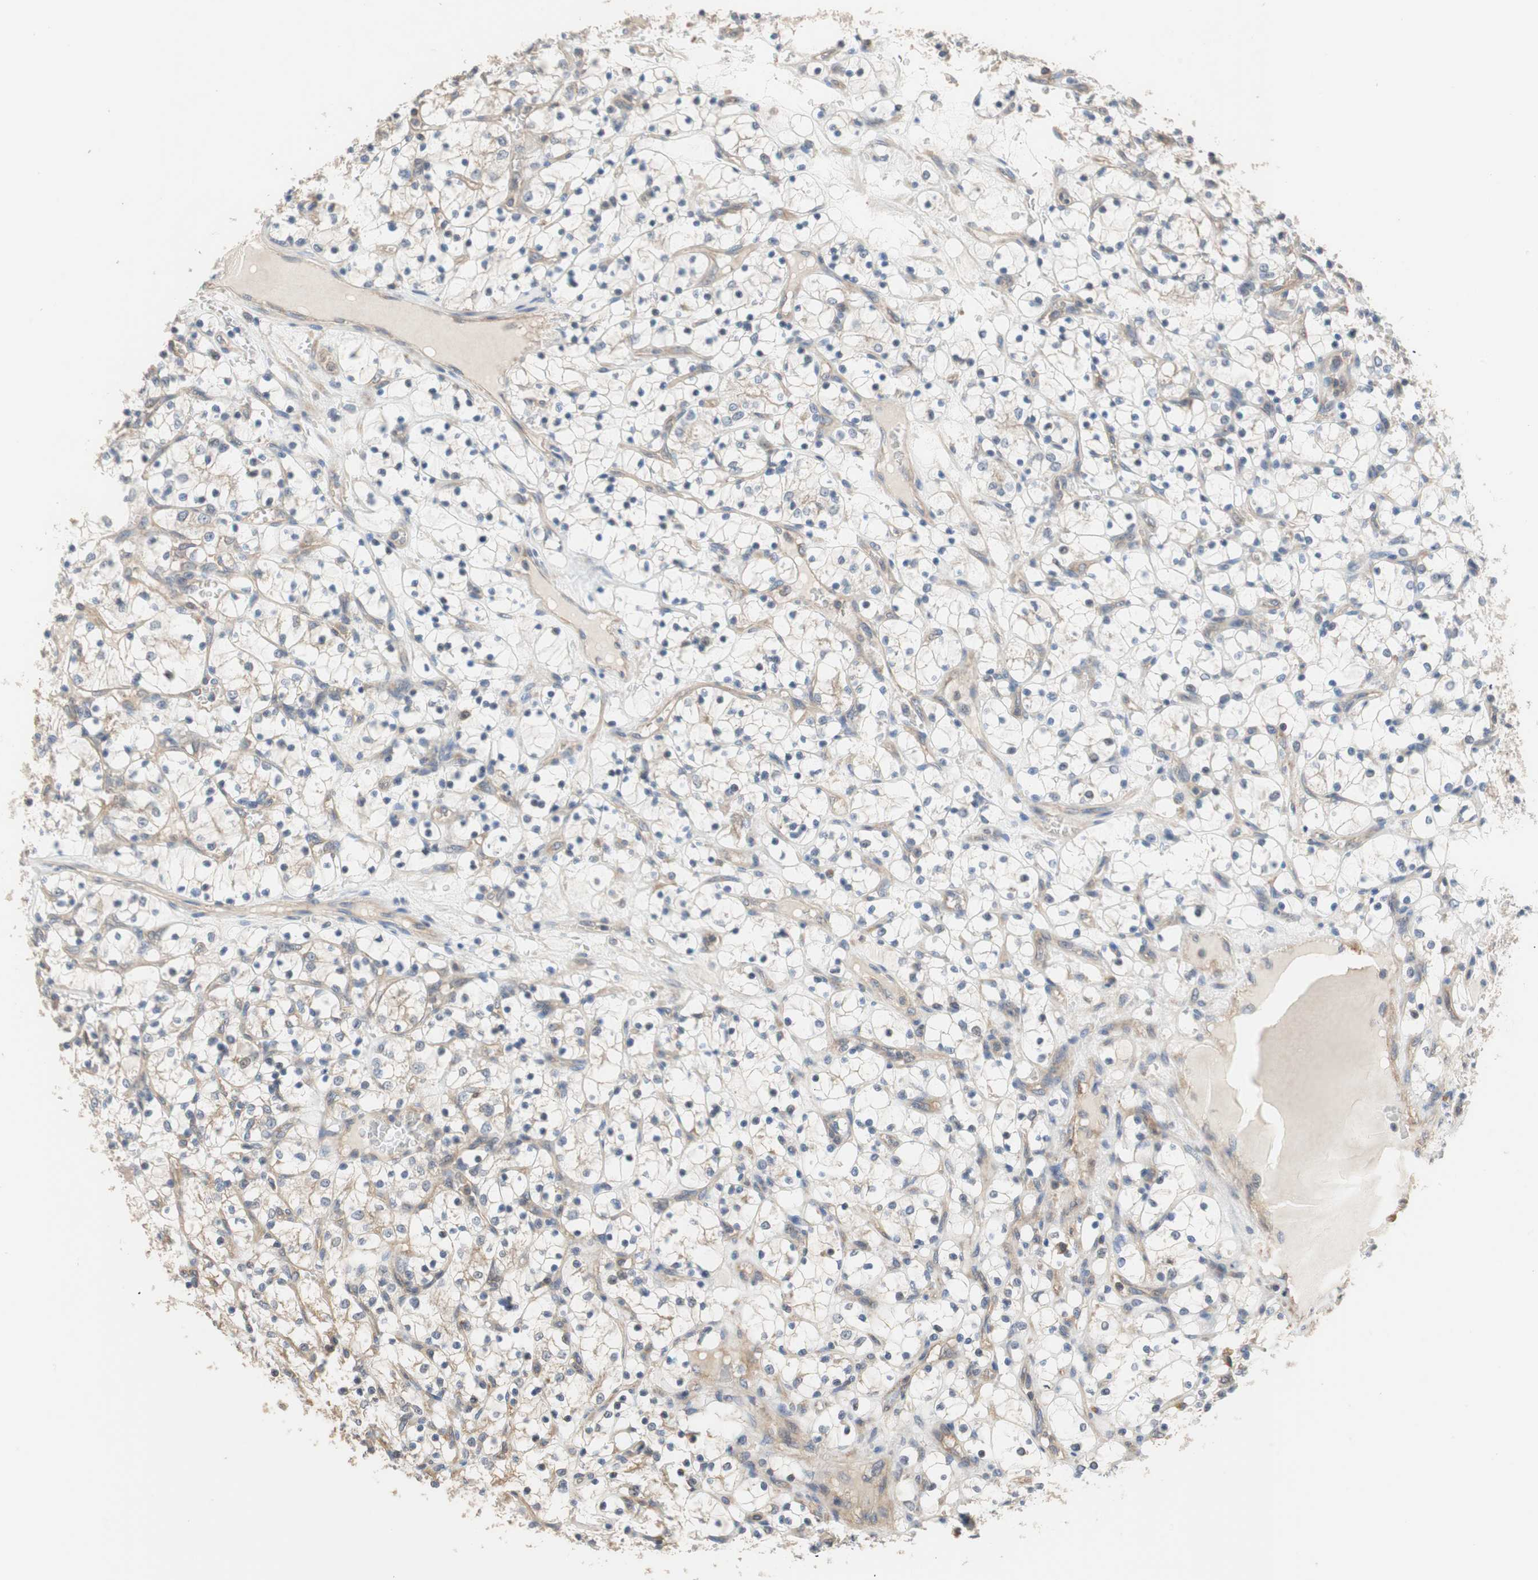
{"staining": {"intensity": "weak", "quantity": "<25%", "location": "cytoplasmic/membranous"}, "tissue": "renal cancer", "cell_type": "Tumor cells", "image_type": "cancer", "snomed": [{"axis": "morphology", "description": "Adenocarcinoma, NOS"}, {"axis": "topography", "description": "Kidney"}], "caption": "A photomicrograph of renal cancer (adenocarcinoma) stained for a protein shows no brown staining in tumor cells.", "gene": "MAP4K2", "patient": {"sex": "female", "age": 69}}